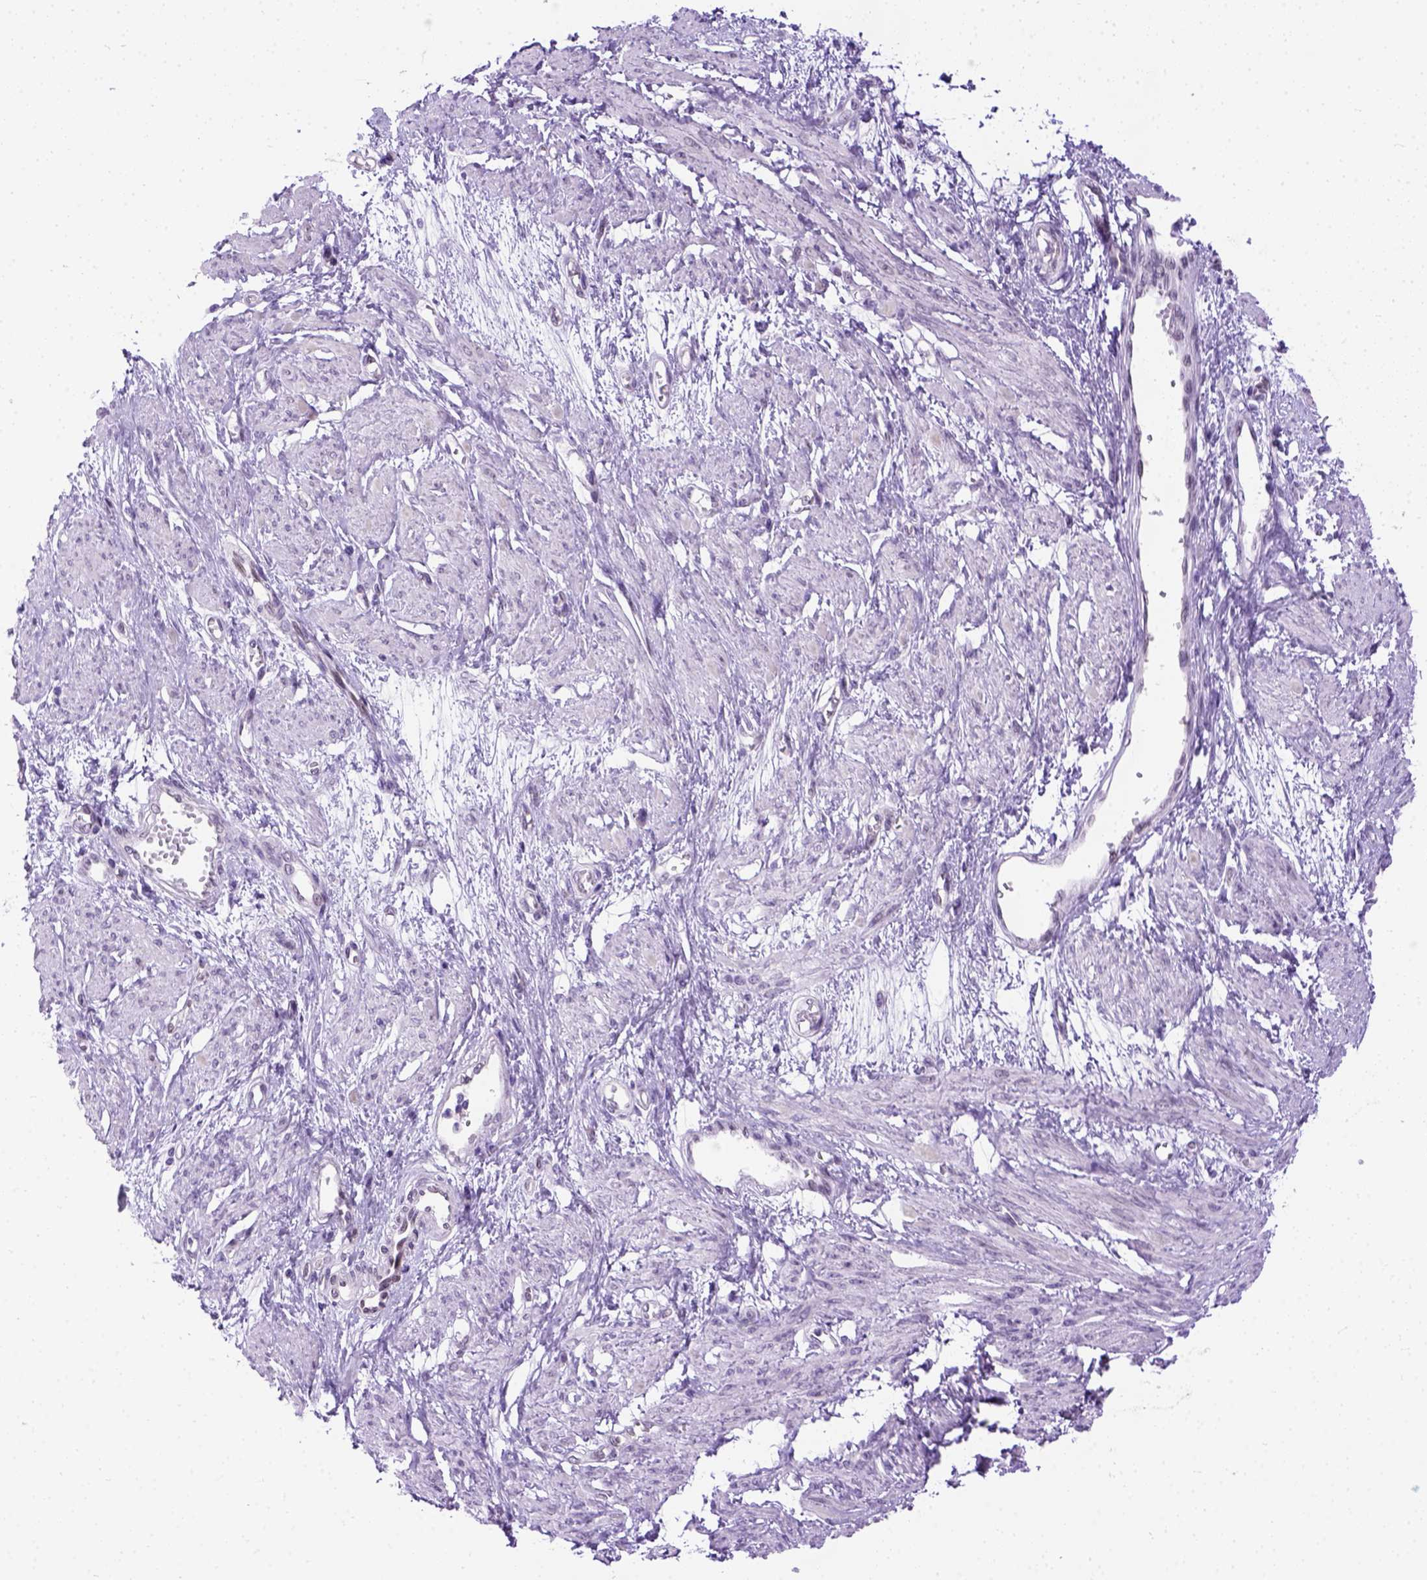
{"staining": {"intensity": "negative", "quantity": "none", "location": "none"}, "tissue": "smooth muscle", "cell_type": "Smooth muscle cells", "image_type": "normal", "snomed": [{"axis": "morphology", "description": "Normal tissue, NOS"}, {"axis": "topography", "description": "Smooth muscle"}, {"axis": "topography", "description": "Uterus"}], "caption": "Protein analysis of normal smooth muscle shows no significant positivity in smooth muscle cells.", "gene": "FAM184B", "patient": {"sex": "female", "age": 39}}